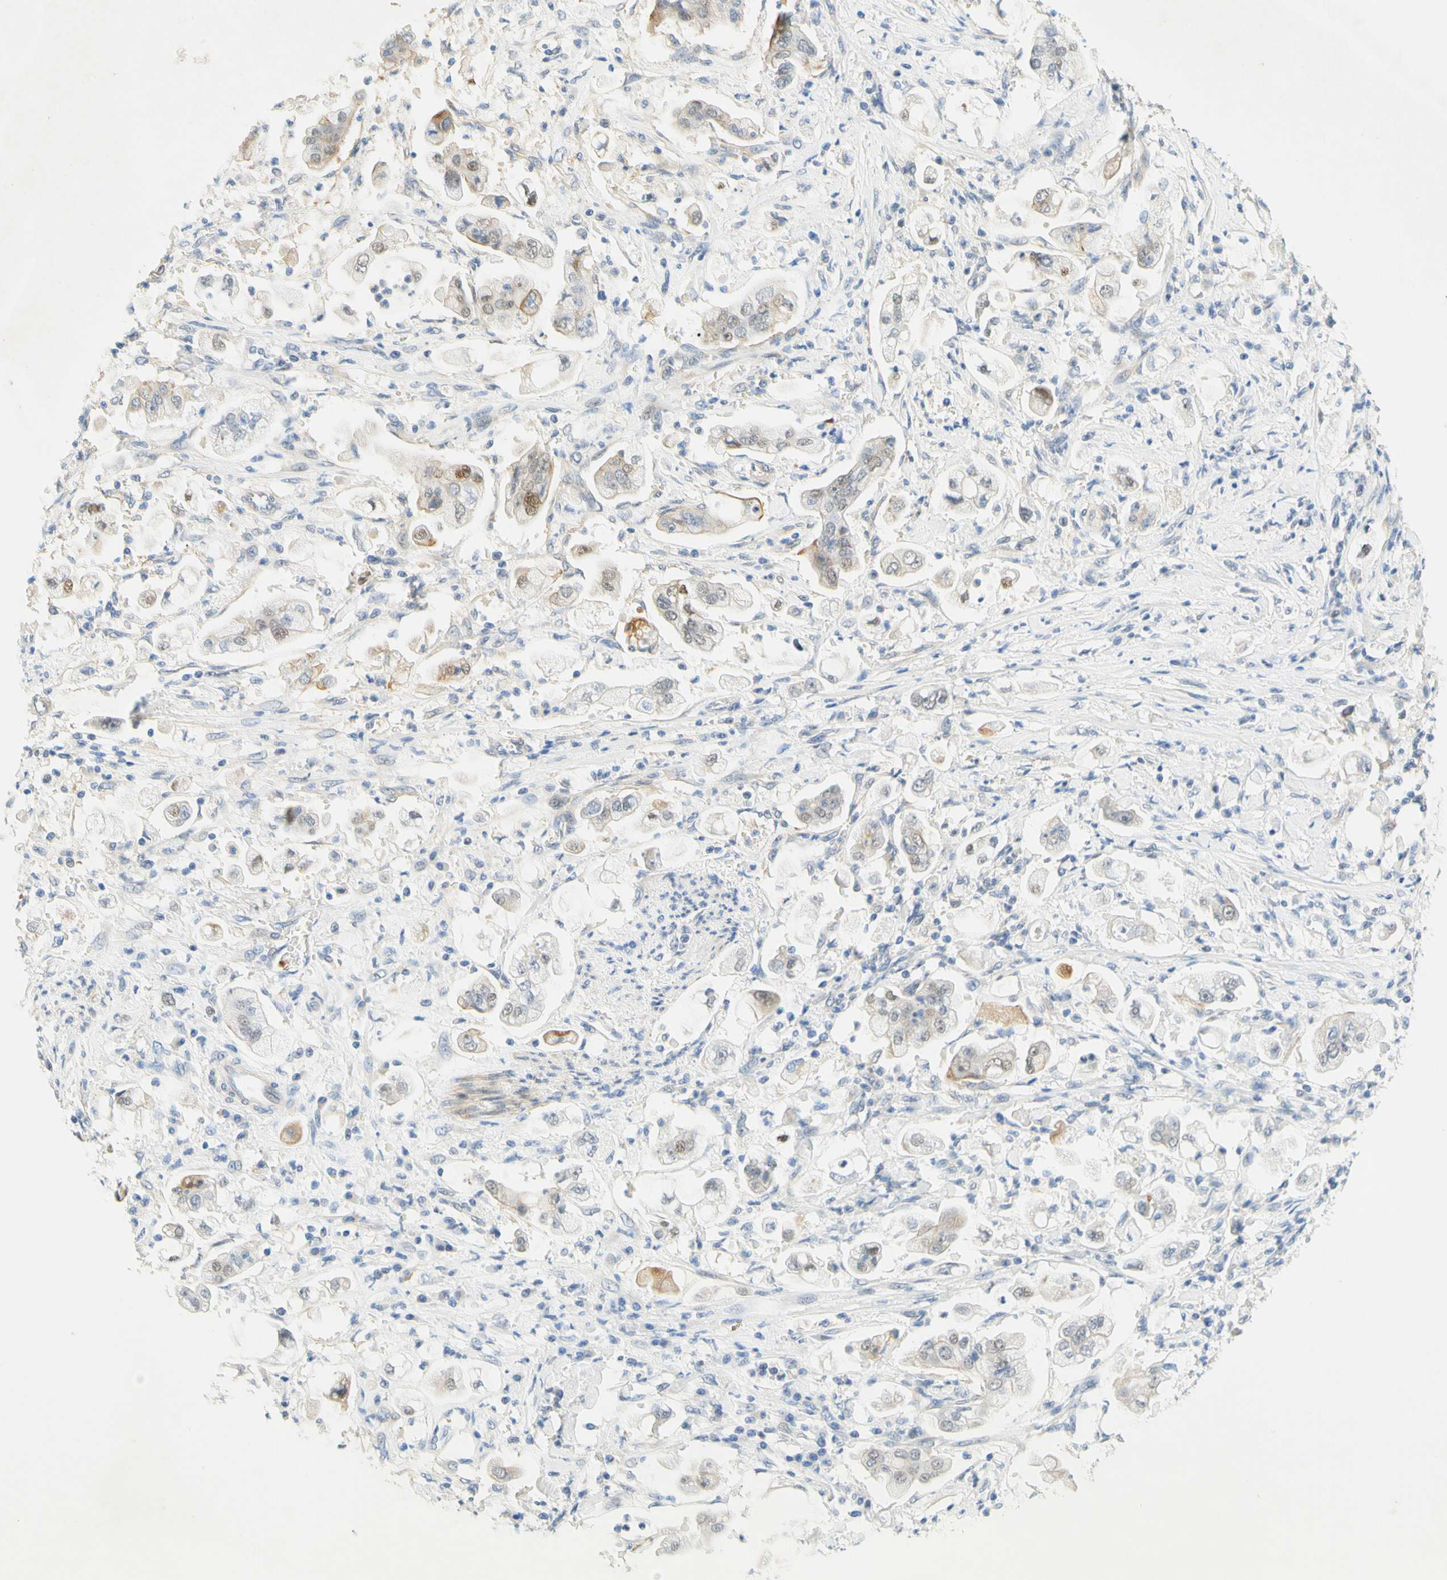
{"staining": {"intensity": "moderate", "quantity": "<25%", "location": "cytoplasmic/membranous,nuclear"}, "tissue": "stomach cancer", "cell_type": "Tumor cells", "image_type": "cancer", "snomed": [{"axis": "morphology", "description": "Adenocarcinoma, NOS"}, {"axis": "topography", "description": "Stomach"}], "caption": "The micrograph demonstrates staining of stomach cancer, revealing moderate cytoplasmic/membranous and nuclear protein positivity (brown color) within tumor cells.", "gene": "ENTREP2", "patient": {"sex": "male", "age": 62}}